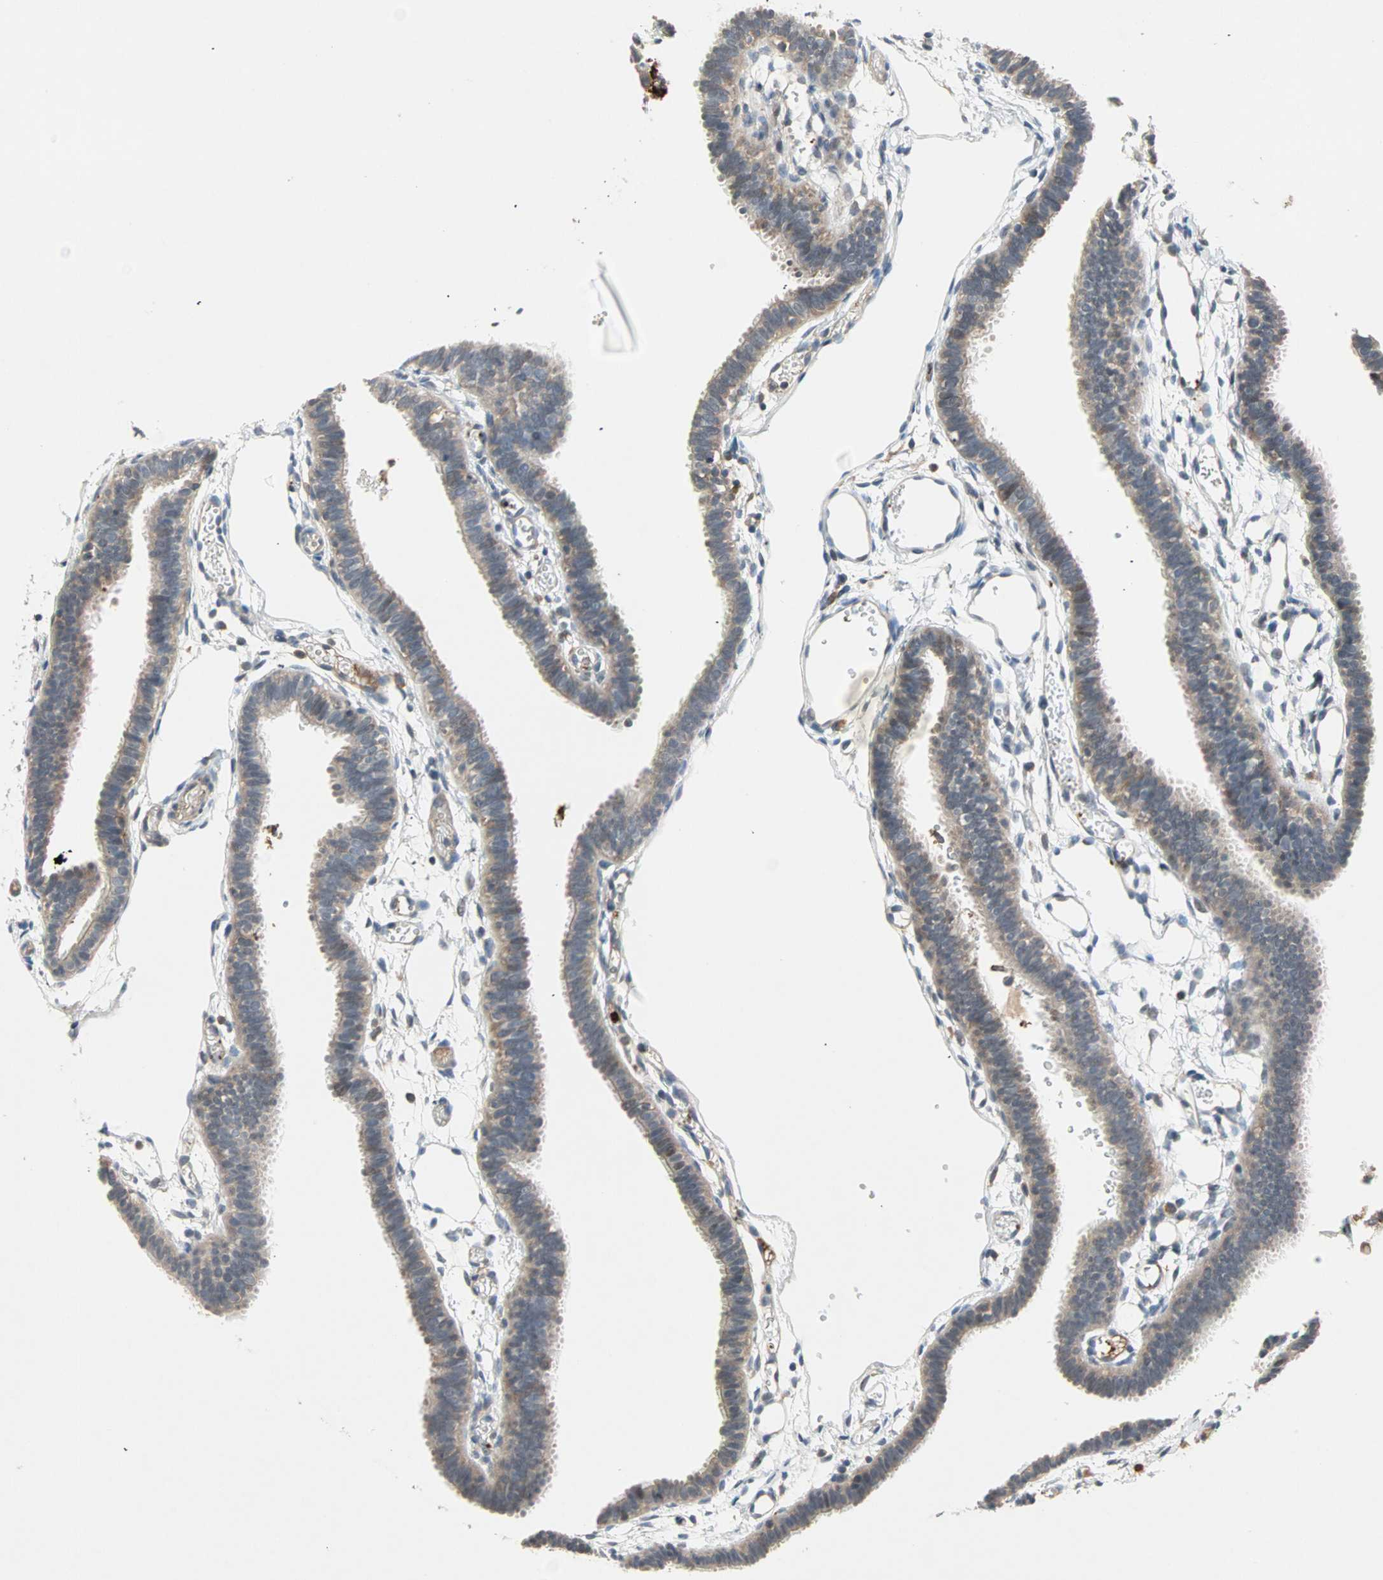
{"staining": {"intensity": "weak", "quantity": "25%-75%", "location": "cytoplasmic/membranous"}, "tissue": "fallopian tube", "cell_type": "Glandular cells", "image_type": "normal", "snomed": [{"axis": "morphology", "description": "Normal tissue, NOS"}, {"axis": "topography", "description": "Fallopian tube"}], "caption": "Fallopian tube stained with immunohistochemistry (IHC) reveals weak cytoplasmic/membranous expression in about 25%-75% of glandular cells.", "gene": "PROS1", "patient": {"sex": "female", "age": 29}}